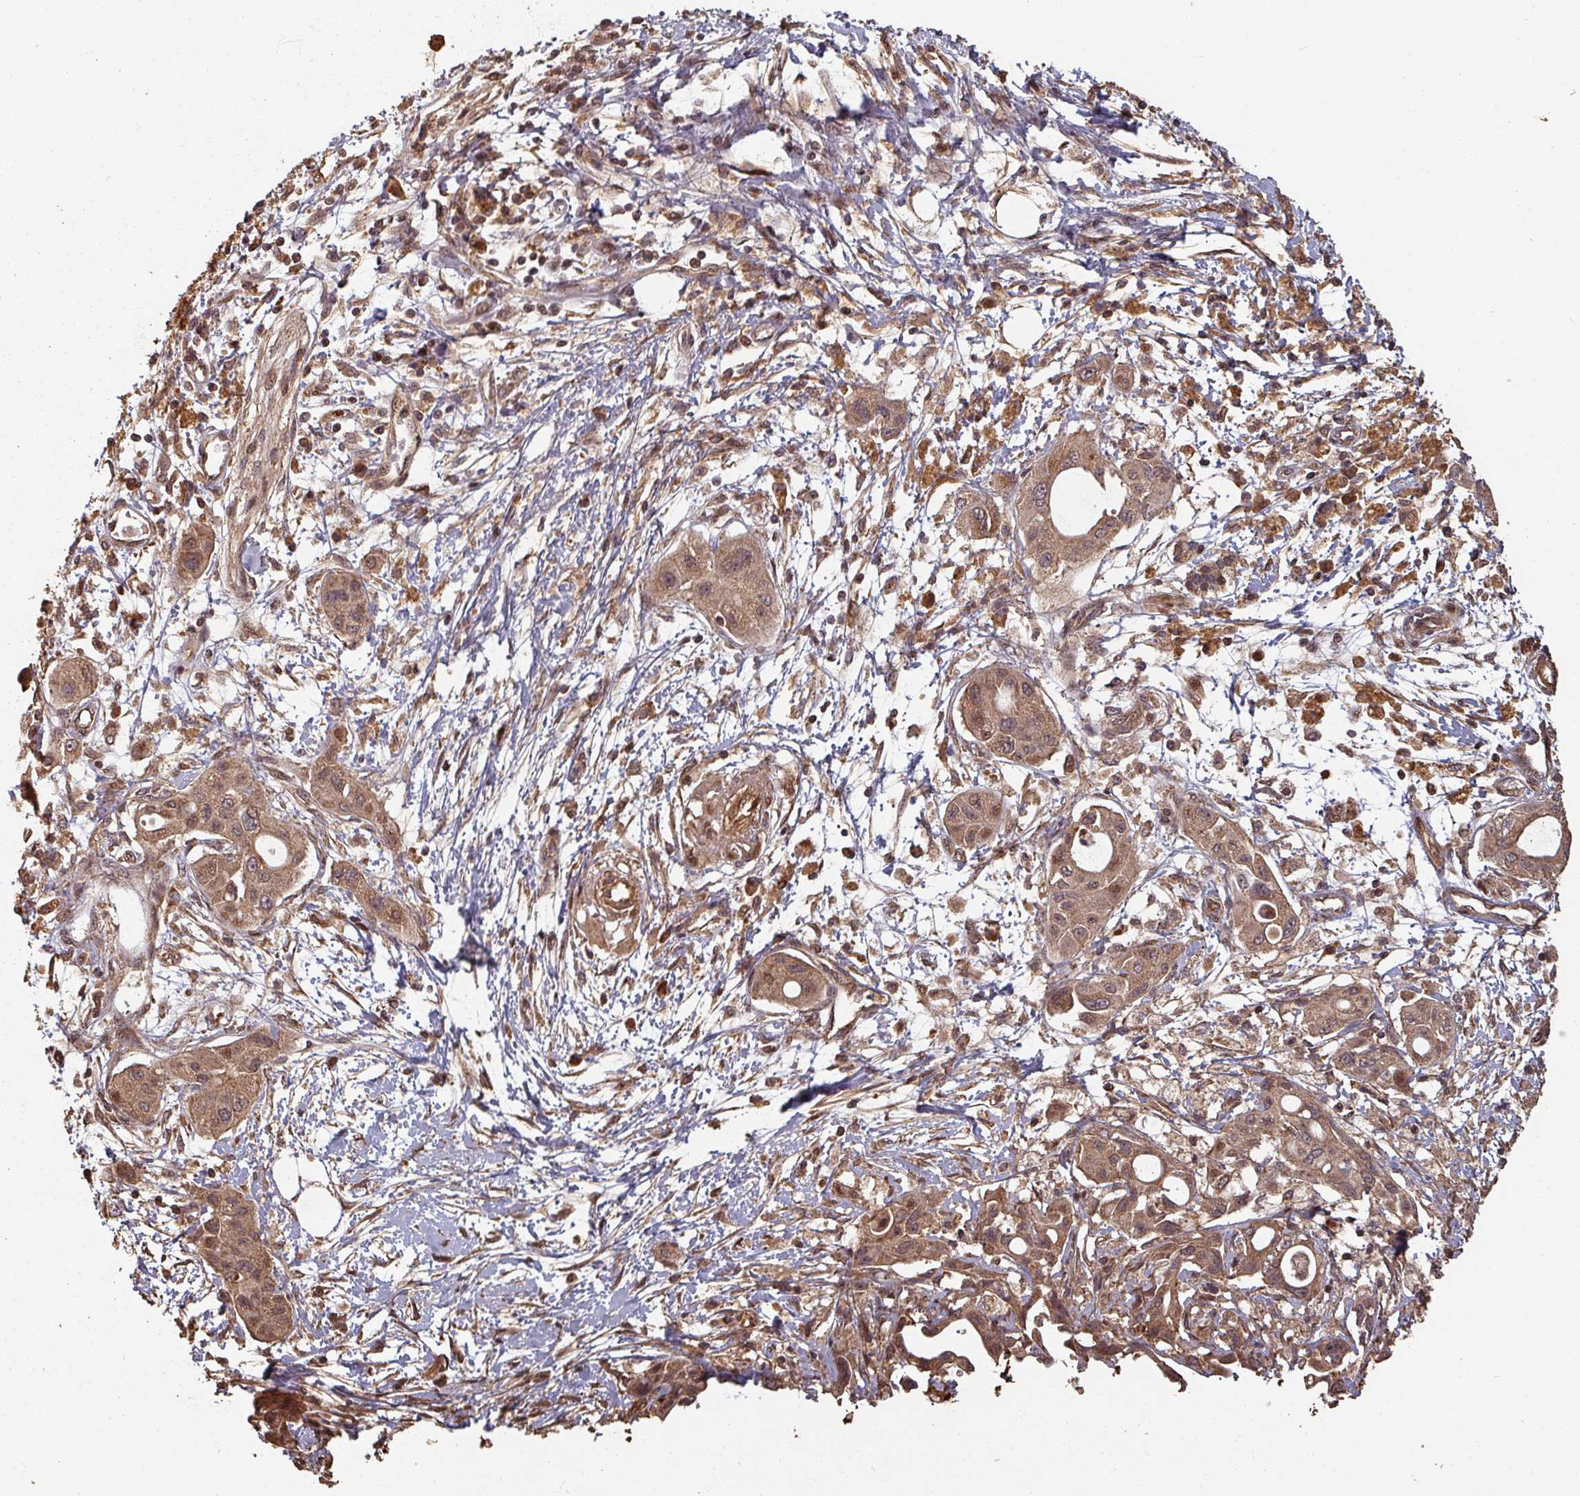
{"staining": {"intensity": "moderate", "quantity": ">75%", "location": "cytoplasmic/membranous,nuclear"}, "tissue": "pancreatic cancer", "cell_type": "Tumor cells", "image_type": "cancer", "snomed": [{"axis": "morphology", "description": "Adenocarcinoma, NOS"}, {"axis": "topography", "description": "Pancreas"}], "caption": "This is an image of immunohistochemistry staining of pancreatic cancer, which shows moderate staining in the cytoplasmic/membranous and nuclear of tumor cells.", "gene": "EID1", "patient": {"sex": "male", "age": 68}}